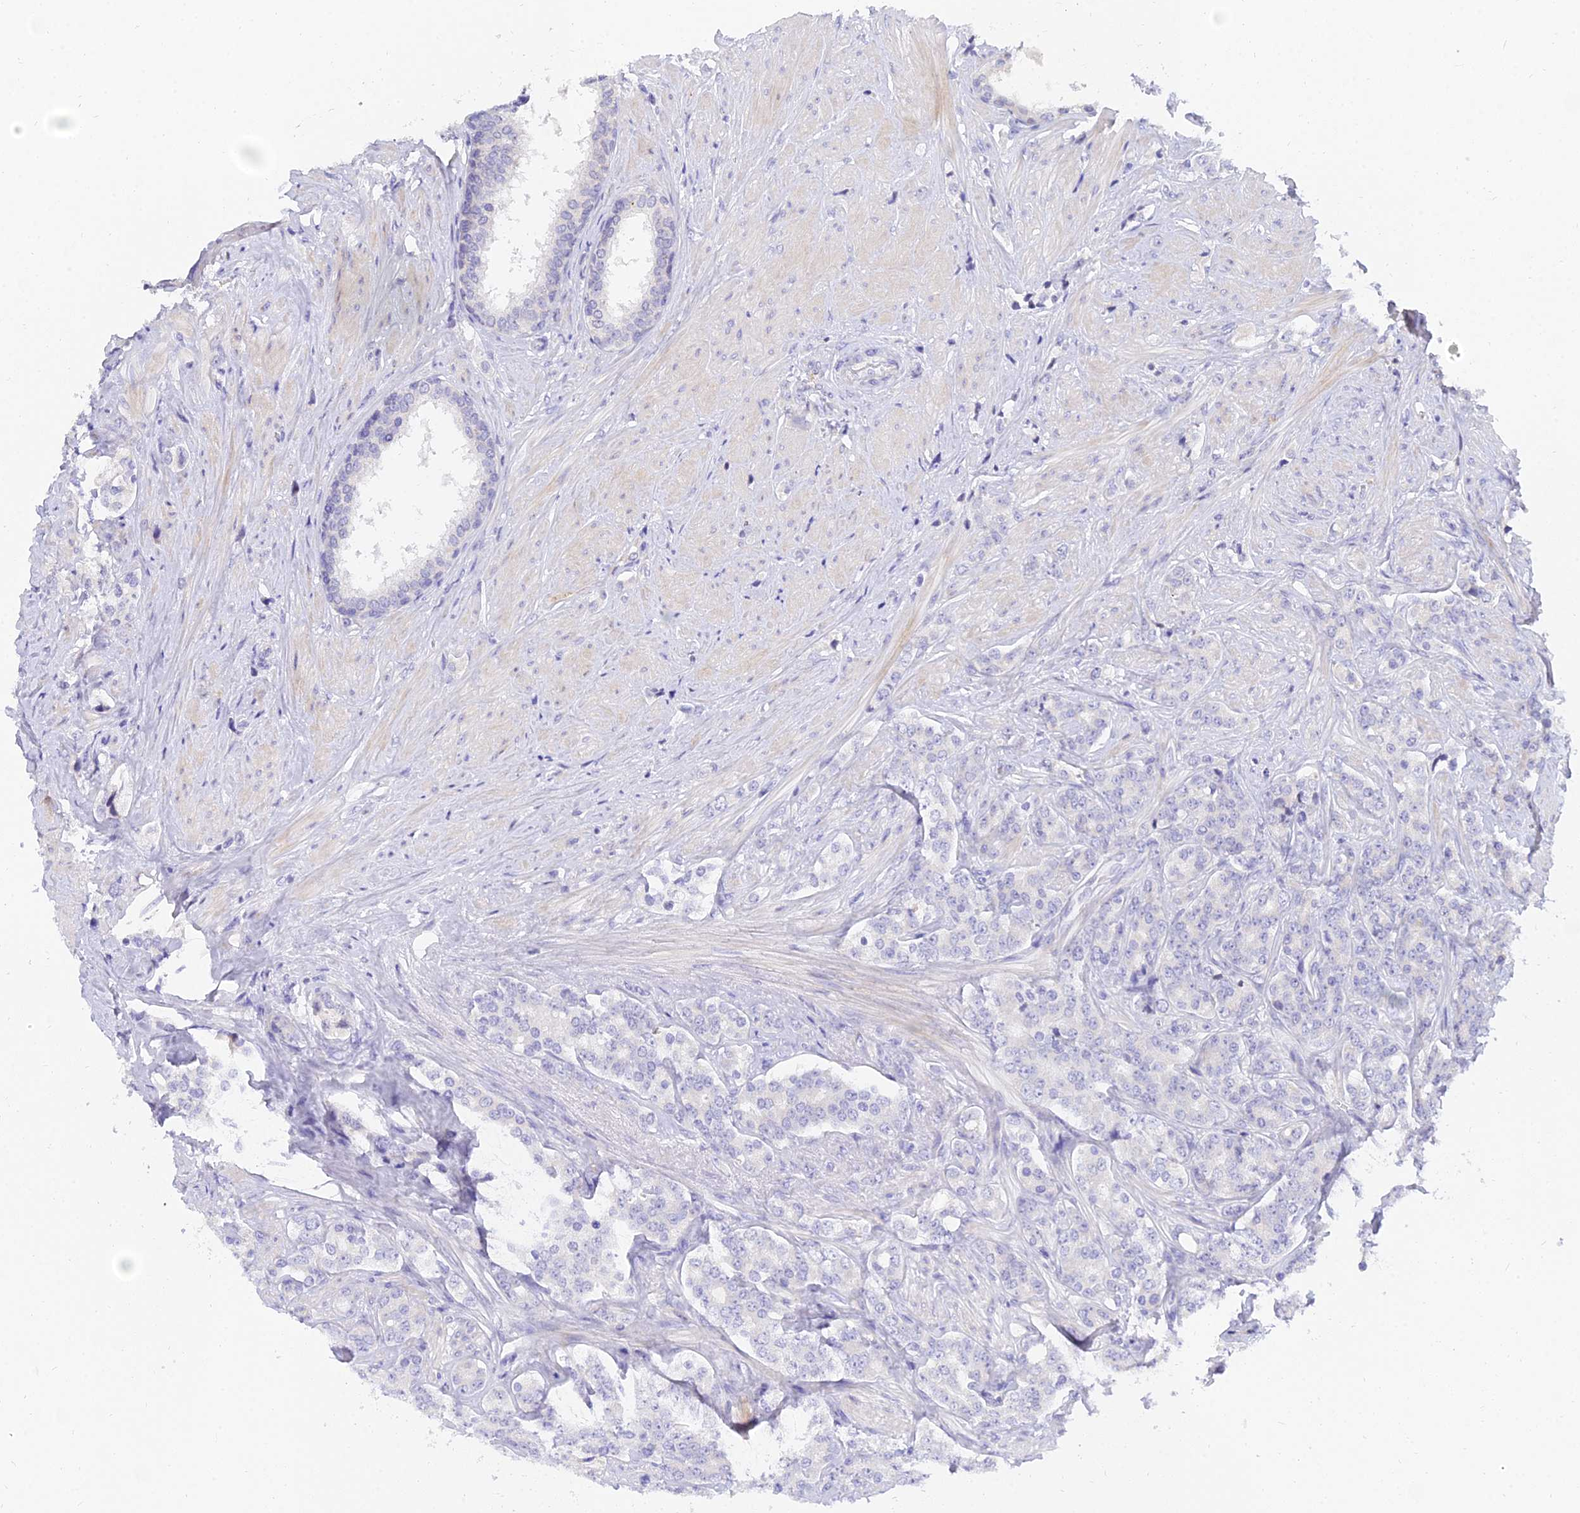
{"staining": {"intensity": "negative", "quantity": "none", "location": "none"}, "tissue": "prostate cancer", "cell_type": "Tumor cells", "image_type": "cancer", "snomed": [{"axis": "morphology", "description": "Adenocarcinoma, High grade"}, {"axis": "topography", "description": "Prostate"}], "caption": "Photomicrograph shows no significant protein expression in tumor cells of high-grade adenocarcinoma (prostate).", "gene": "VWC2L", "patient": {"sex": "male", "age": 62}}